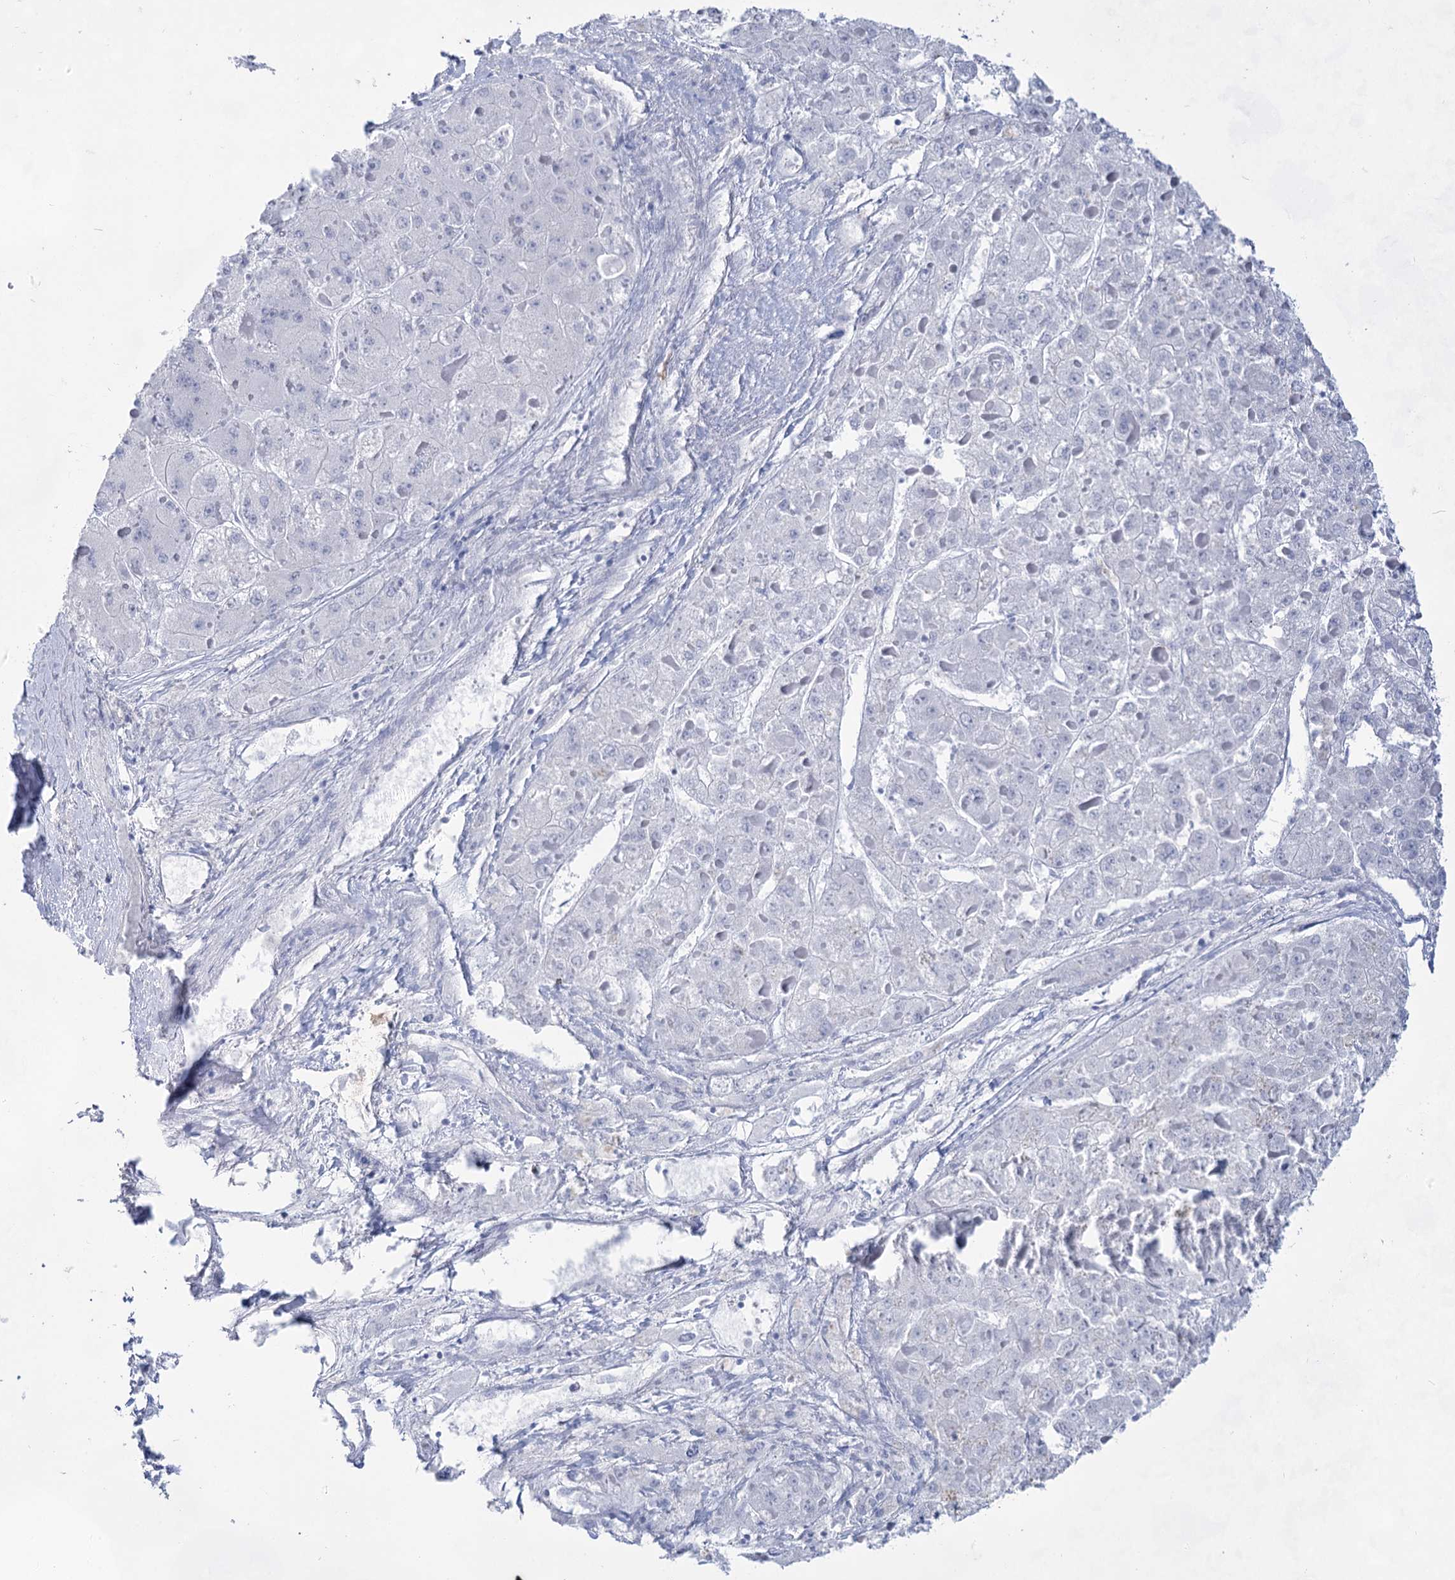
{"staining": {"intensity": "negative", "quantity": "none", "location": "none"}, "tissue": "liver cancer", "cell_type": "Tumor cells", "image_type": "cancer", "snomed": [{"axis": "morphology", "description": "Carcinoma, Hepatocellular, NOS"}, {"axis": "topography", "description": "Liver"}], "caption": "The immunohistochemistry (IHC) photomicrograph has no significant staining in tumor cells of liver hepatocellular carcinoma tissue.", "gene": "ACRV1", "patient": {"sex": "female", "age": 73}}